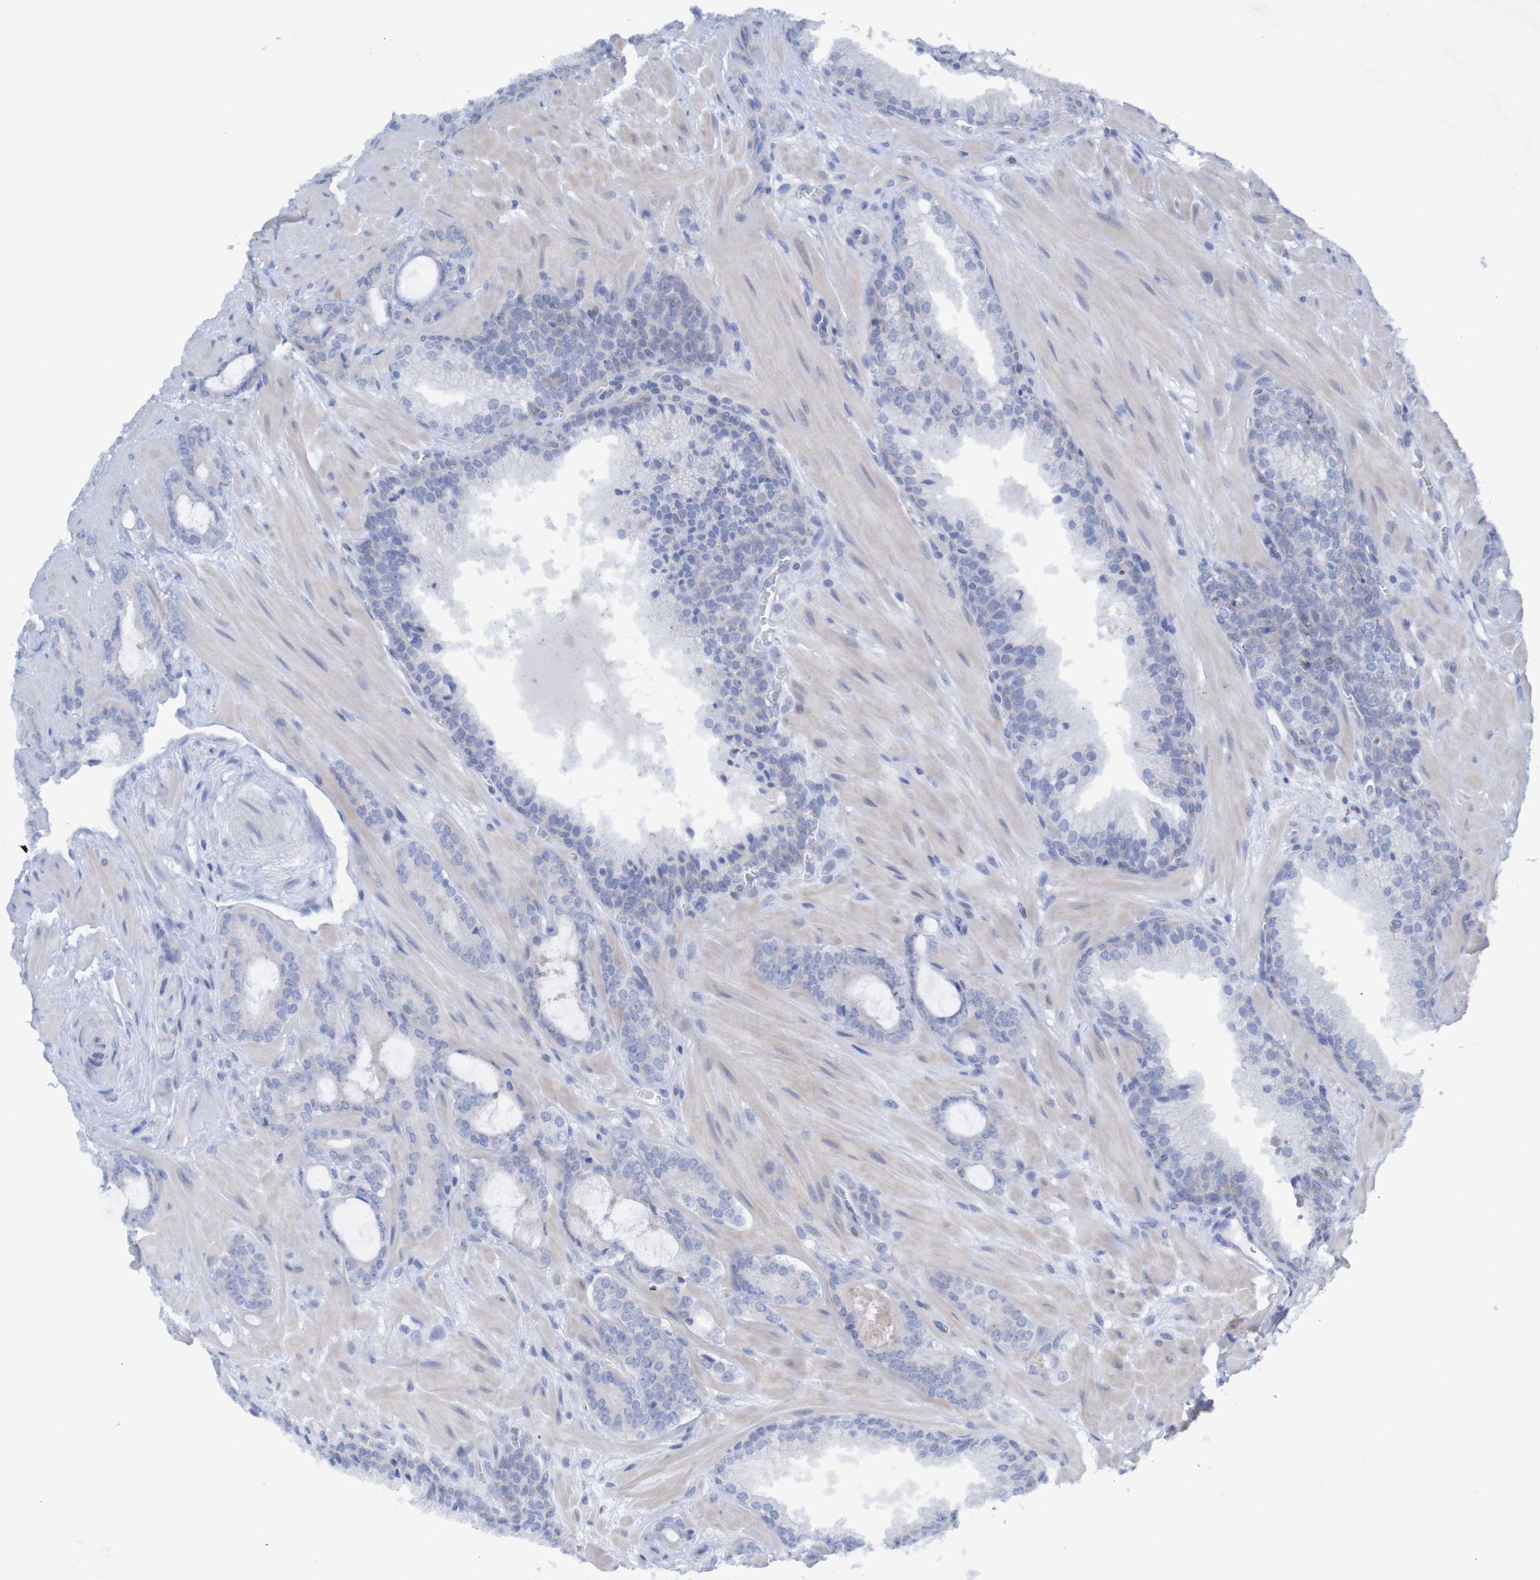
{"staining": {"intensity": "negative", "quantity": "none", "location": "none"}, "tissue": "prostate cancer", "cell_type": "Tumor cells", "image_type": "cancer", "snomed": [{"axis": "morphology", "description": "Adenocarcinoma, Low grade"}, {"axis": "topography", "description": "Prostate"}], "caption": "This is a histopathology image of IHC staining of prostate cancer (low-grade adenocarcinoma), which shows no staining in tumor cells.", "gene": "ANGPT4", "patient": {"sex": "male", "age": 63}}